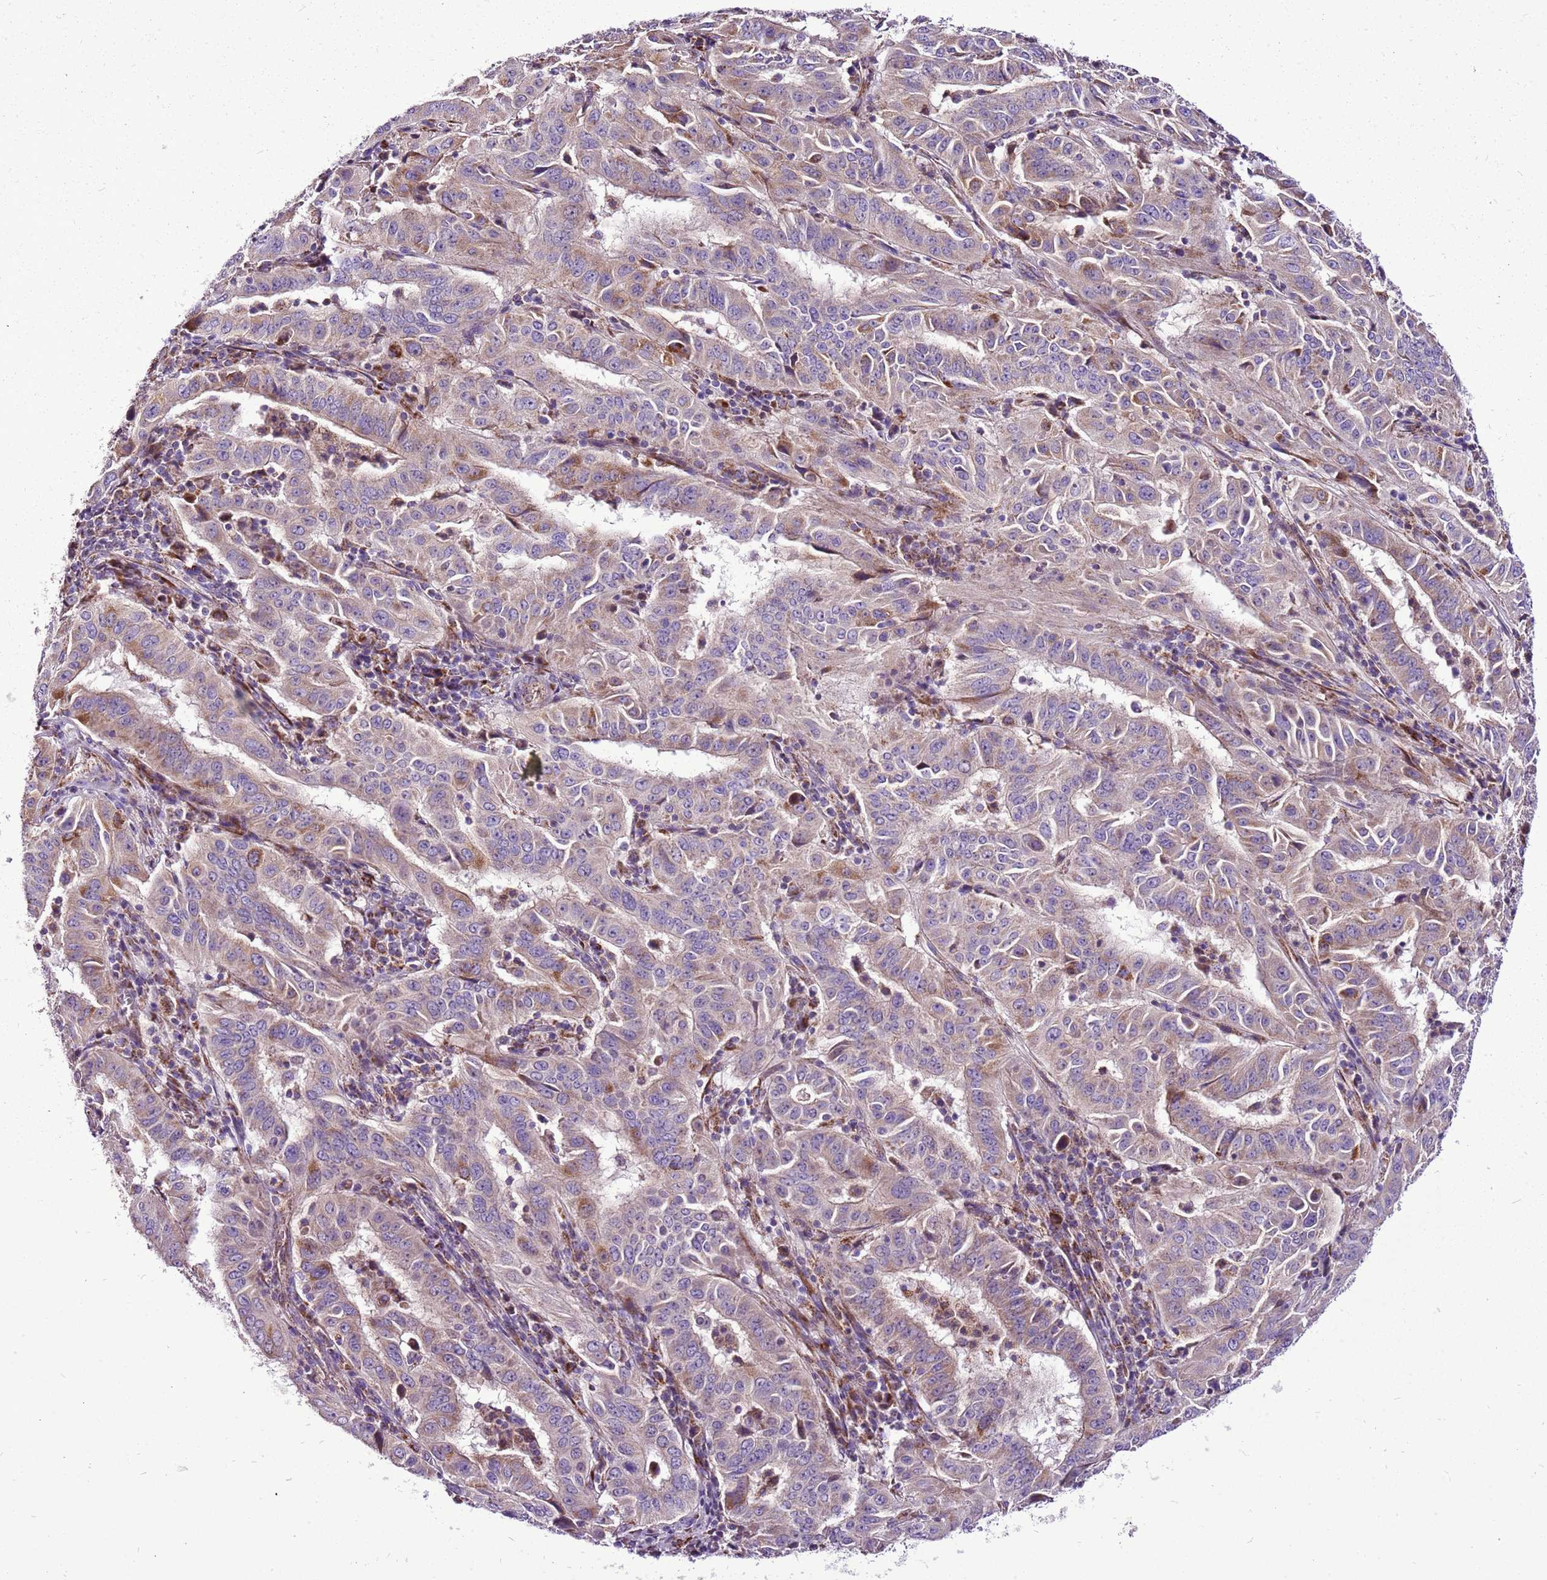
{"staining": {"intensity": "moderate", "quantity": ">75%", "location": "cytoplasmic/membranous"}, "tissue": "pancreatic cancer", "cell_type": "Tumor cells", "image_type": "cancer", "snomed": [{"axis": "morphology", "description": "Adenocarcinoma, NOS"}, {"axis": "topography", "description": "Pancreas"}], "caption": "Immunohistochemistry (DAB (3,3'-diaminobenzidine)) staining of pancreatic adenocarcinoma demonstrates moderate cytoplasmic/membranous protein staining in about >75% of tumor cells.", "gene": "GCDH", "patient": {"sex": "male", "age": 63}}